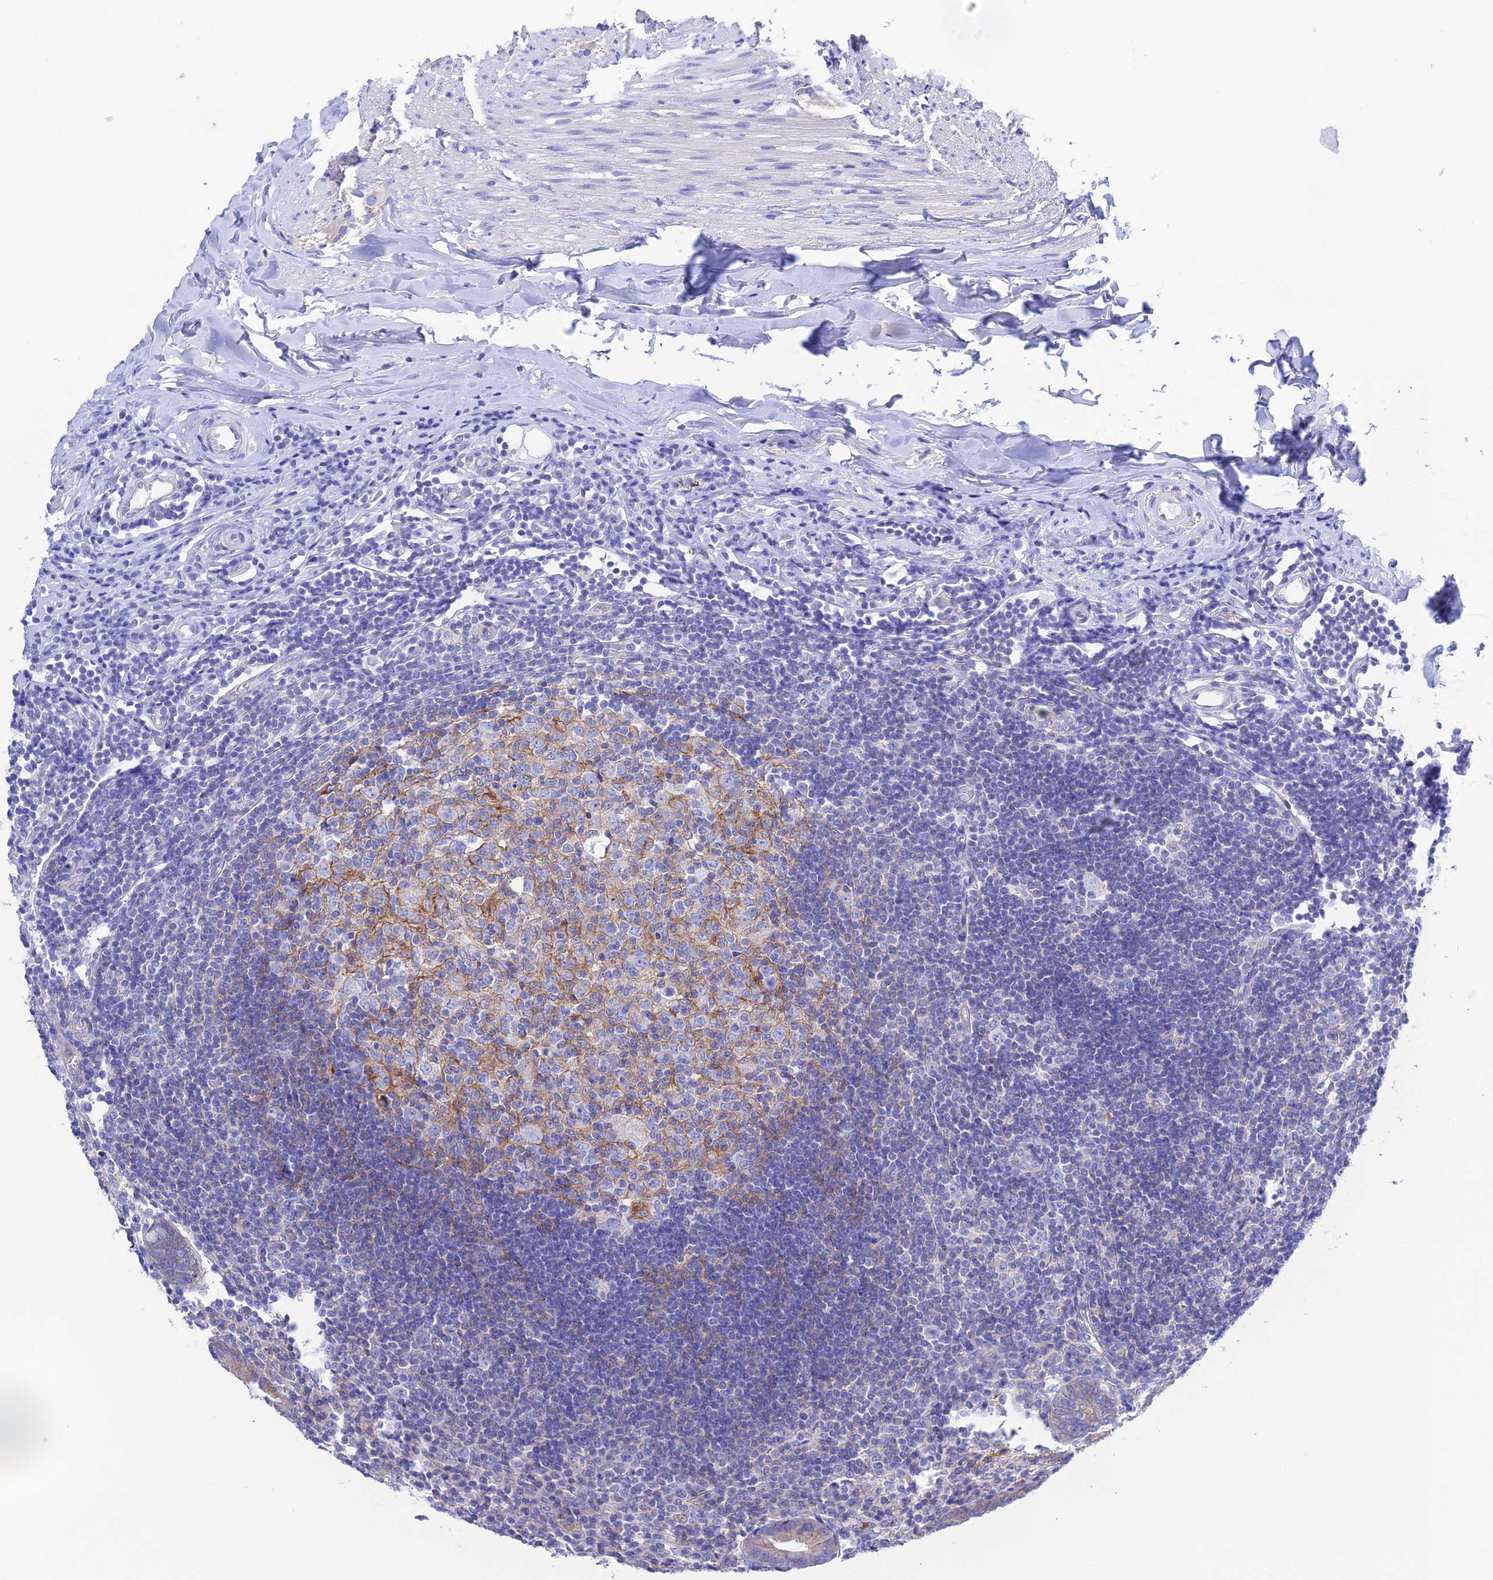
{"staining": {"intensity": "moderate", "quantity": "25%-75%", "location": "cytoplasmic/membranous"}, "tissue": "appendix", "cell_type": "Glandular cells", "image_type": "normal", "snomed": [{"axis": "morphology", "description": "Normal tissue, NOS"}, {"axis": "topography", "description": "Appendix"}], "caption": "Immunohistochemical staining of unremarkable human appendix exhibits moderate cytoplasmic/membranous protein expression in about 25%-75% of glandular cells. (Brightfield microscopy of DAB IHC at high magnification).", "gene": "CHSY3", "patient": {"sex": "female", "age": 54}}